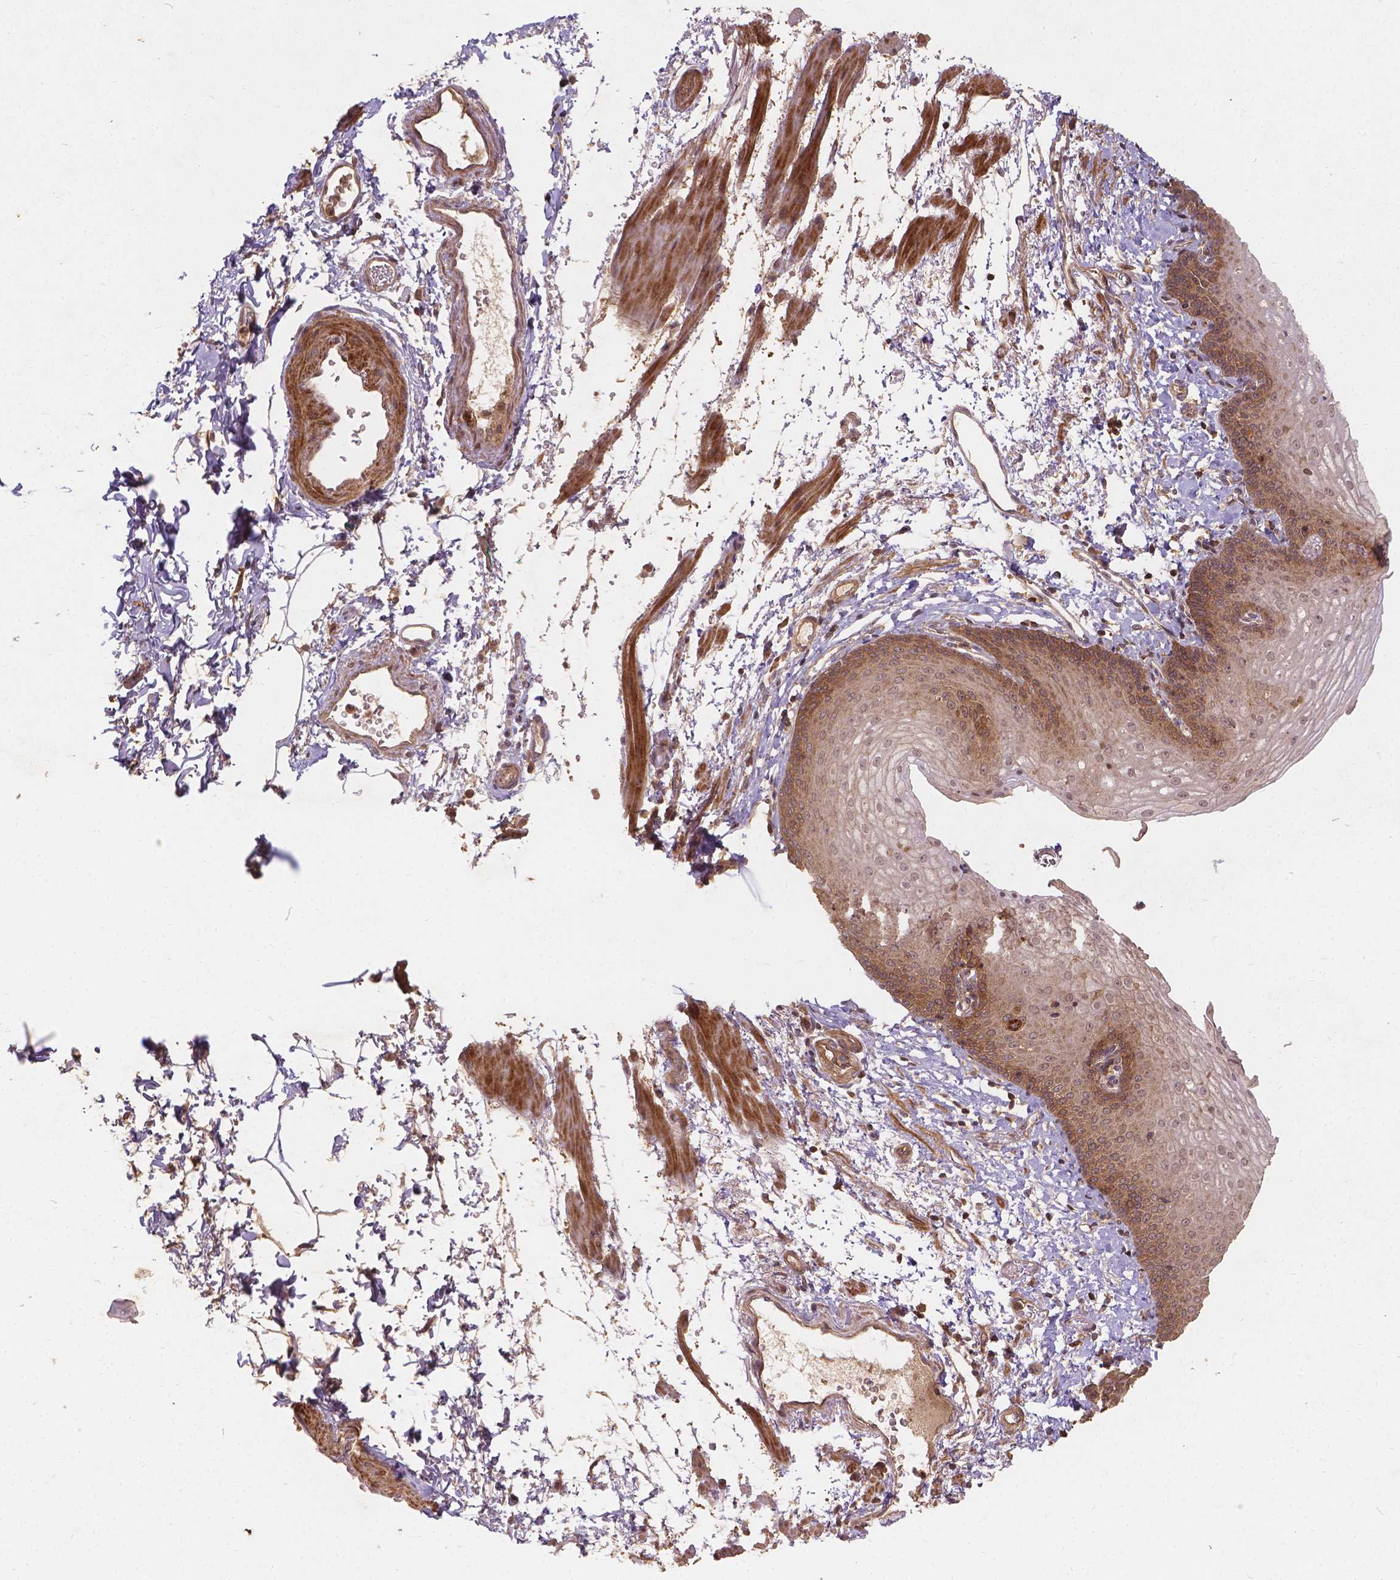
{"staining": {"intensity": "moderate", "quantity": ">75%", "location": "cytoplasmic/membranous"}, "tissue": "esophagus", "cell_type": "Squamous epithelial cells", "image_type": "normal", "snomed": [{"axis": "morphology", "description": "Normal tissue, NOS"}, {"axis": "topography", "description": "Esophagus"}], "caption": "A high-resolution photomicrograph shows immunohistochemistry (IHC) staining of unremarkable esophagus, which displays moderate cytoplasmic/membranous staining in about >75% of squamous epithelial cells. Using DAB (3,3'-diaminobenzidine) (brown) and hematoxylin (blue) stains, captured at high magnification using brightfield microscopy.", "gene": "XPR1", "patient": {"sex": "female", "age": 64}}